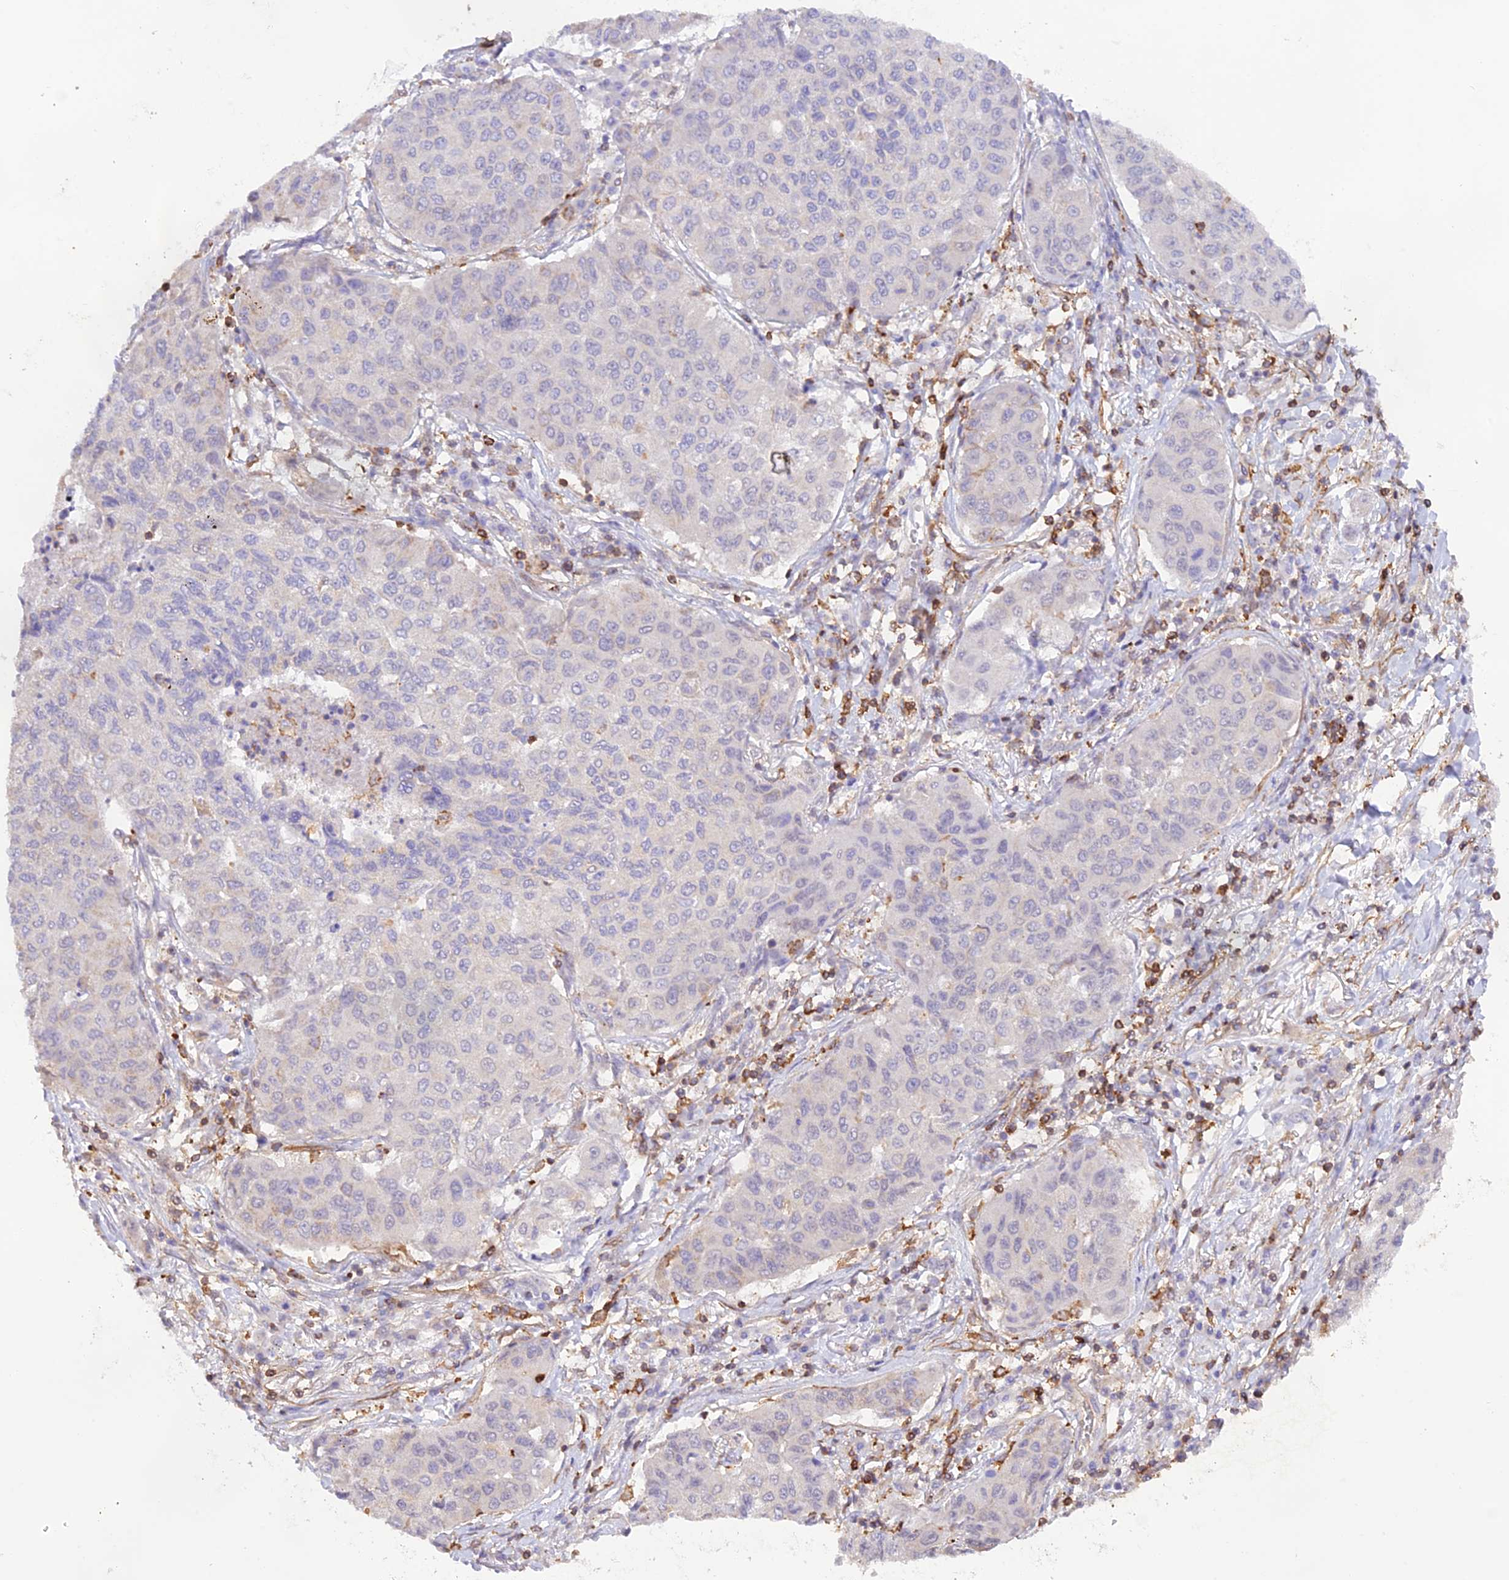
{"staining": {"intensity": "negative", "quantity": "none", "location": "none"}, "tissue": "lung cancer", "cell_type": "Tumor cells", "image_type": "cancer", "snomed": [{"axis": "morphology", "description": "Squamous cell carcinoma, NOS"}, {"axis": "topography", "description": "Lung"}], "caption": "This is a histopathology image of immunohistochemistry (IHC) staining of squamous cell carcinoma (lung), which shows no expression in tumor cells. The staining is performed using DAB brown chromogen with nuclei counter-stained in using hematoxylin.", "gene": "DENND1C", "patient": {"sex": "male", "age": 74}}